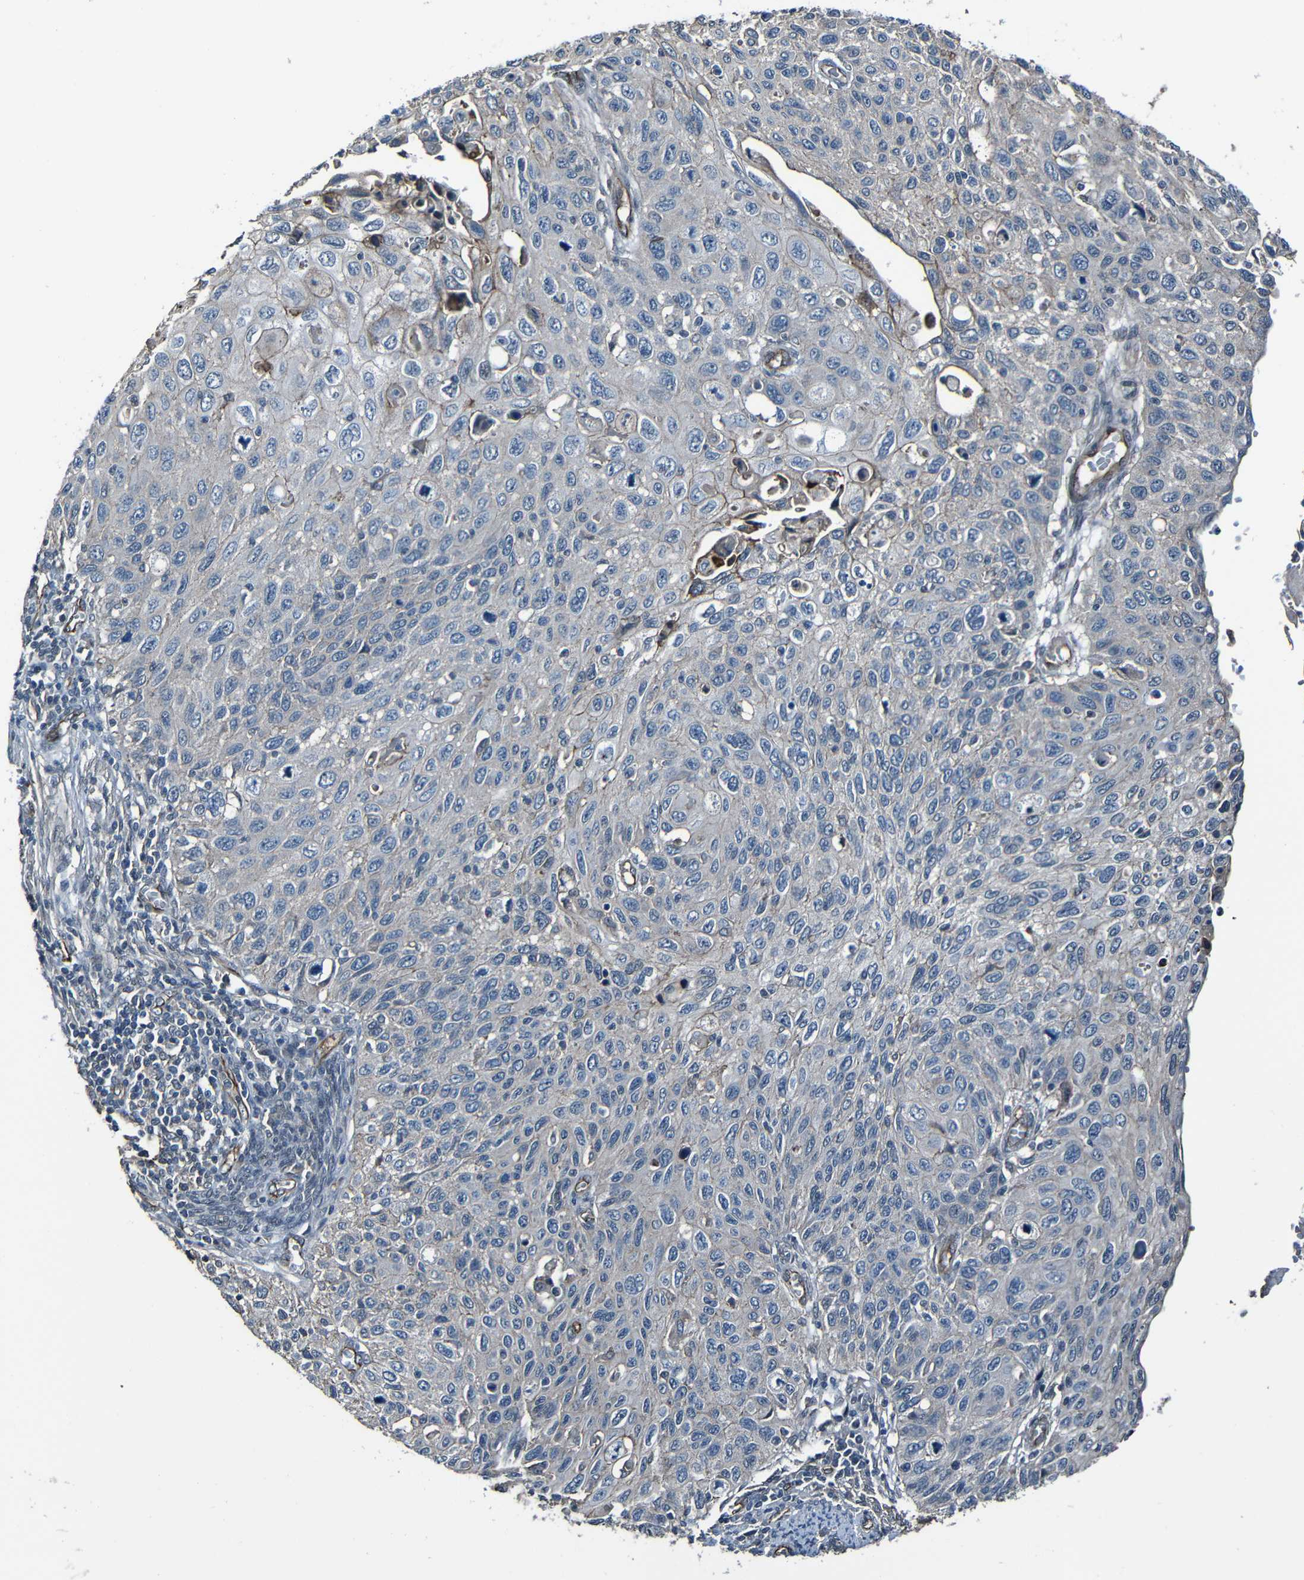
{"staining": {"intensity": "negative", "quantity": "none", "location": "none"}, "tissue": "cervical cancer", "cell_type": "Tumor cells", "image_type": "cancer", "snomed": [{"axis": "morphology", "description": "Squamous cell carcinoma, NOS"}, {"axis": "topography", "description": "Cervix"}], "caption": "Immunohistochemical staining of cervical cancer (squamous cell carcinoma) demonstrates no significant positivity in tumor cells. The staining was performed using DAB to visualize the protein expression in brown, while the nuclei were stained in blue with hematoxylin (Magnification: 20x).", "gene": "LGR5", "patient": {"sex": "female", "age": 70}}